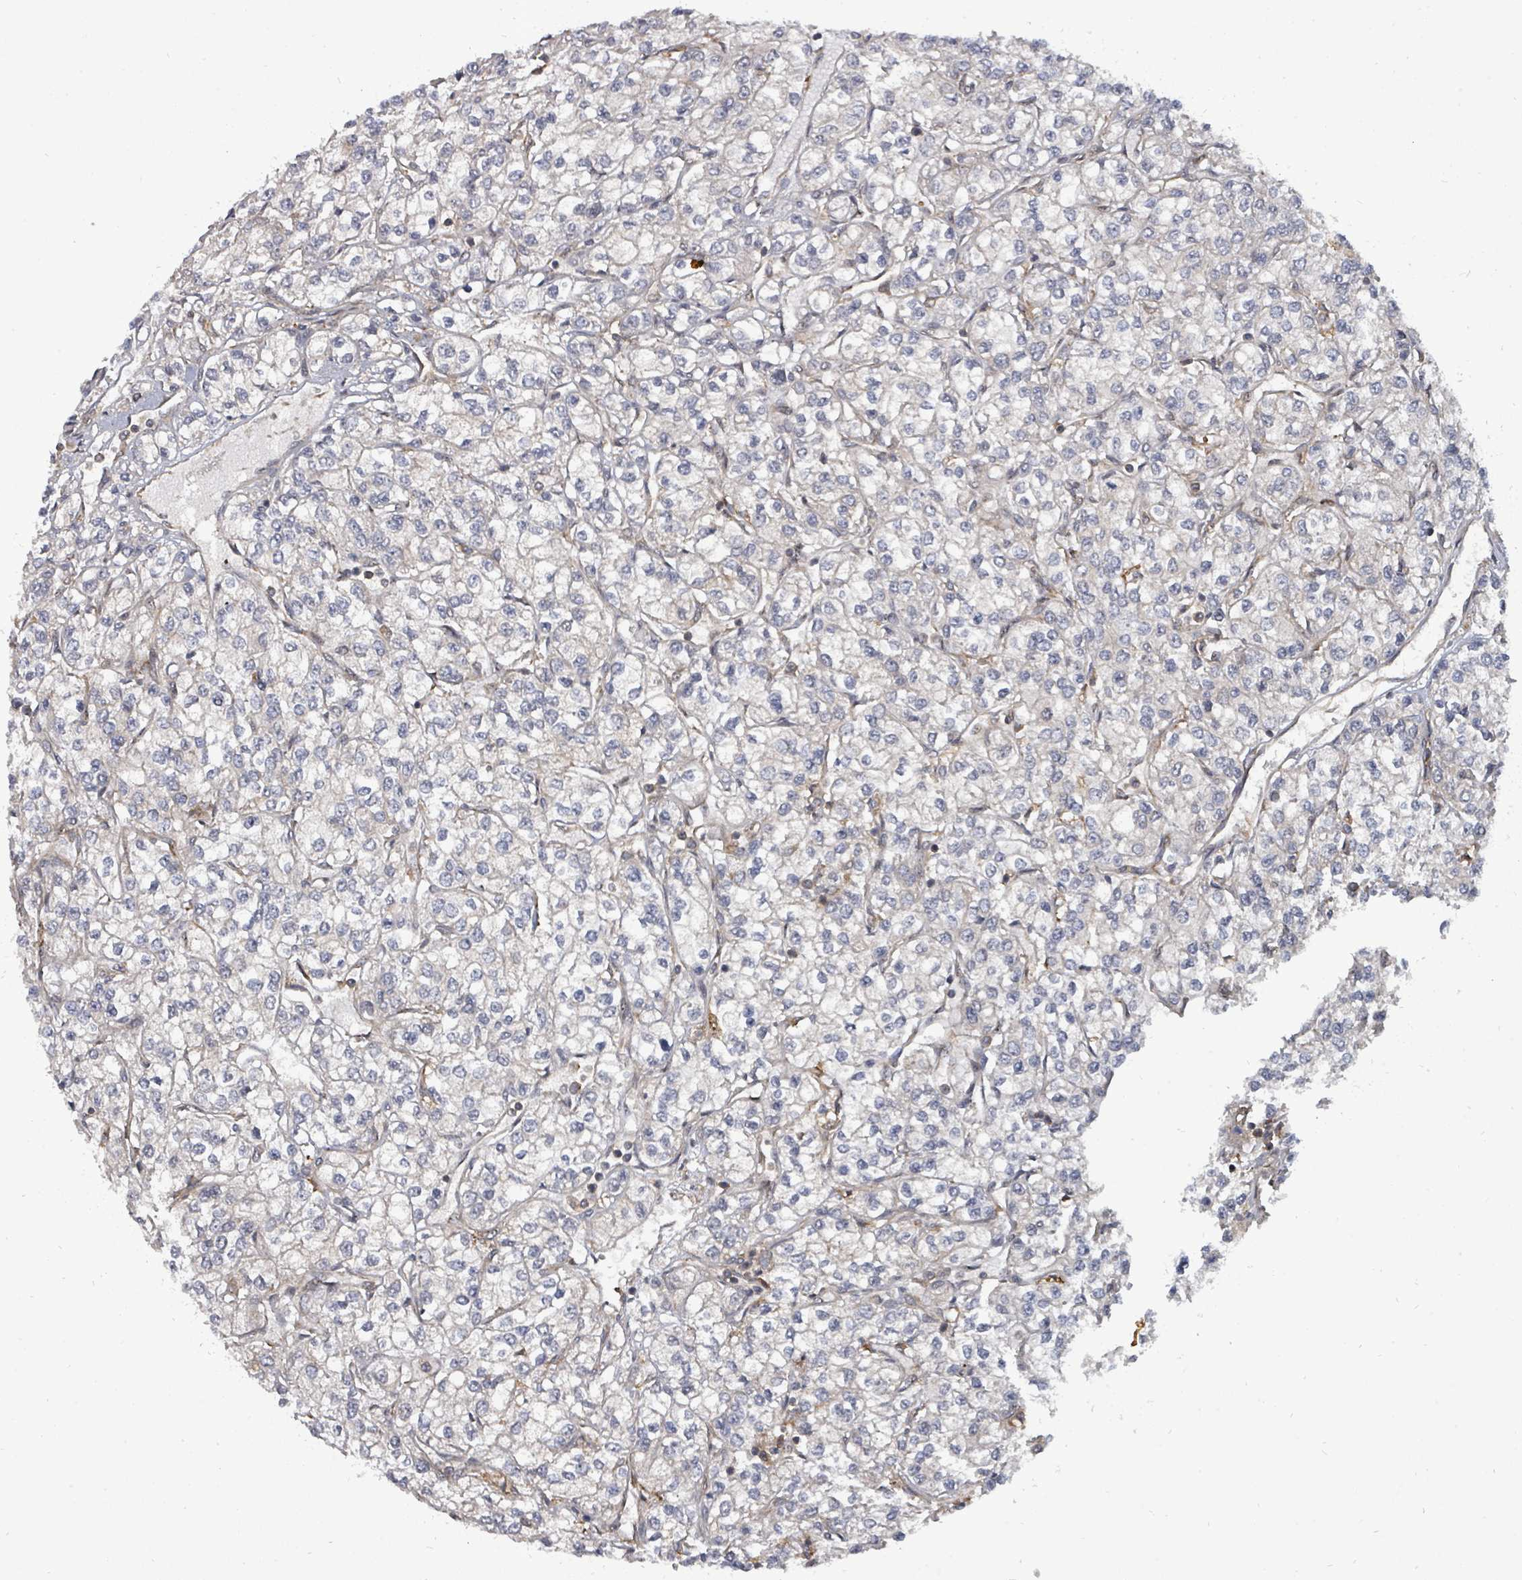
{"staining": {"intensity": "negative", "quantity": "none", "location": "none"}, "tissue": "renal cancer", "cell_type": "Tumor cells", "image_type": "cancer", "snomed": [{"axis": "morphology", "description": "Adenocarcinoma, NOS"}, {"axis": "topography", "description": "Kidney"}], "caption": "High magnification brightfield microscopy of renal cancer stained with DAB (brown) and counterstained with hematoxylin (blue): tumor cells show no significant staining.", "gene": "EIF3C", "patient": {"sex": "male", "age": 80}}